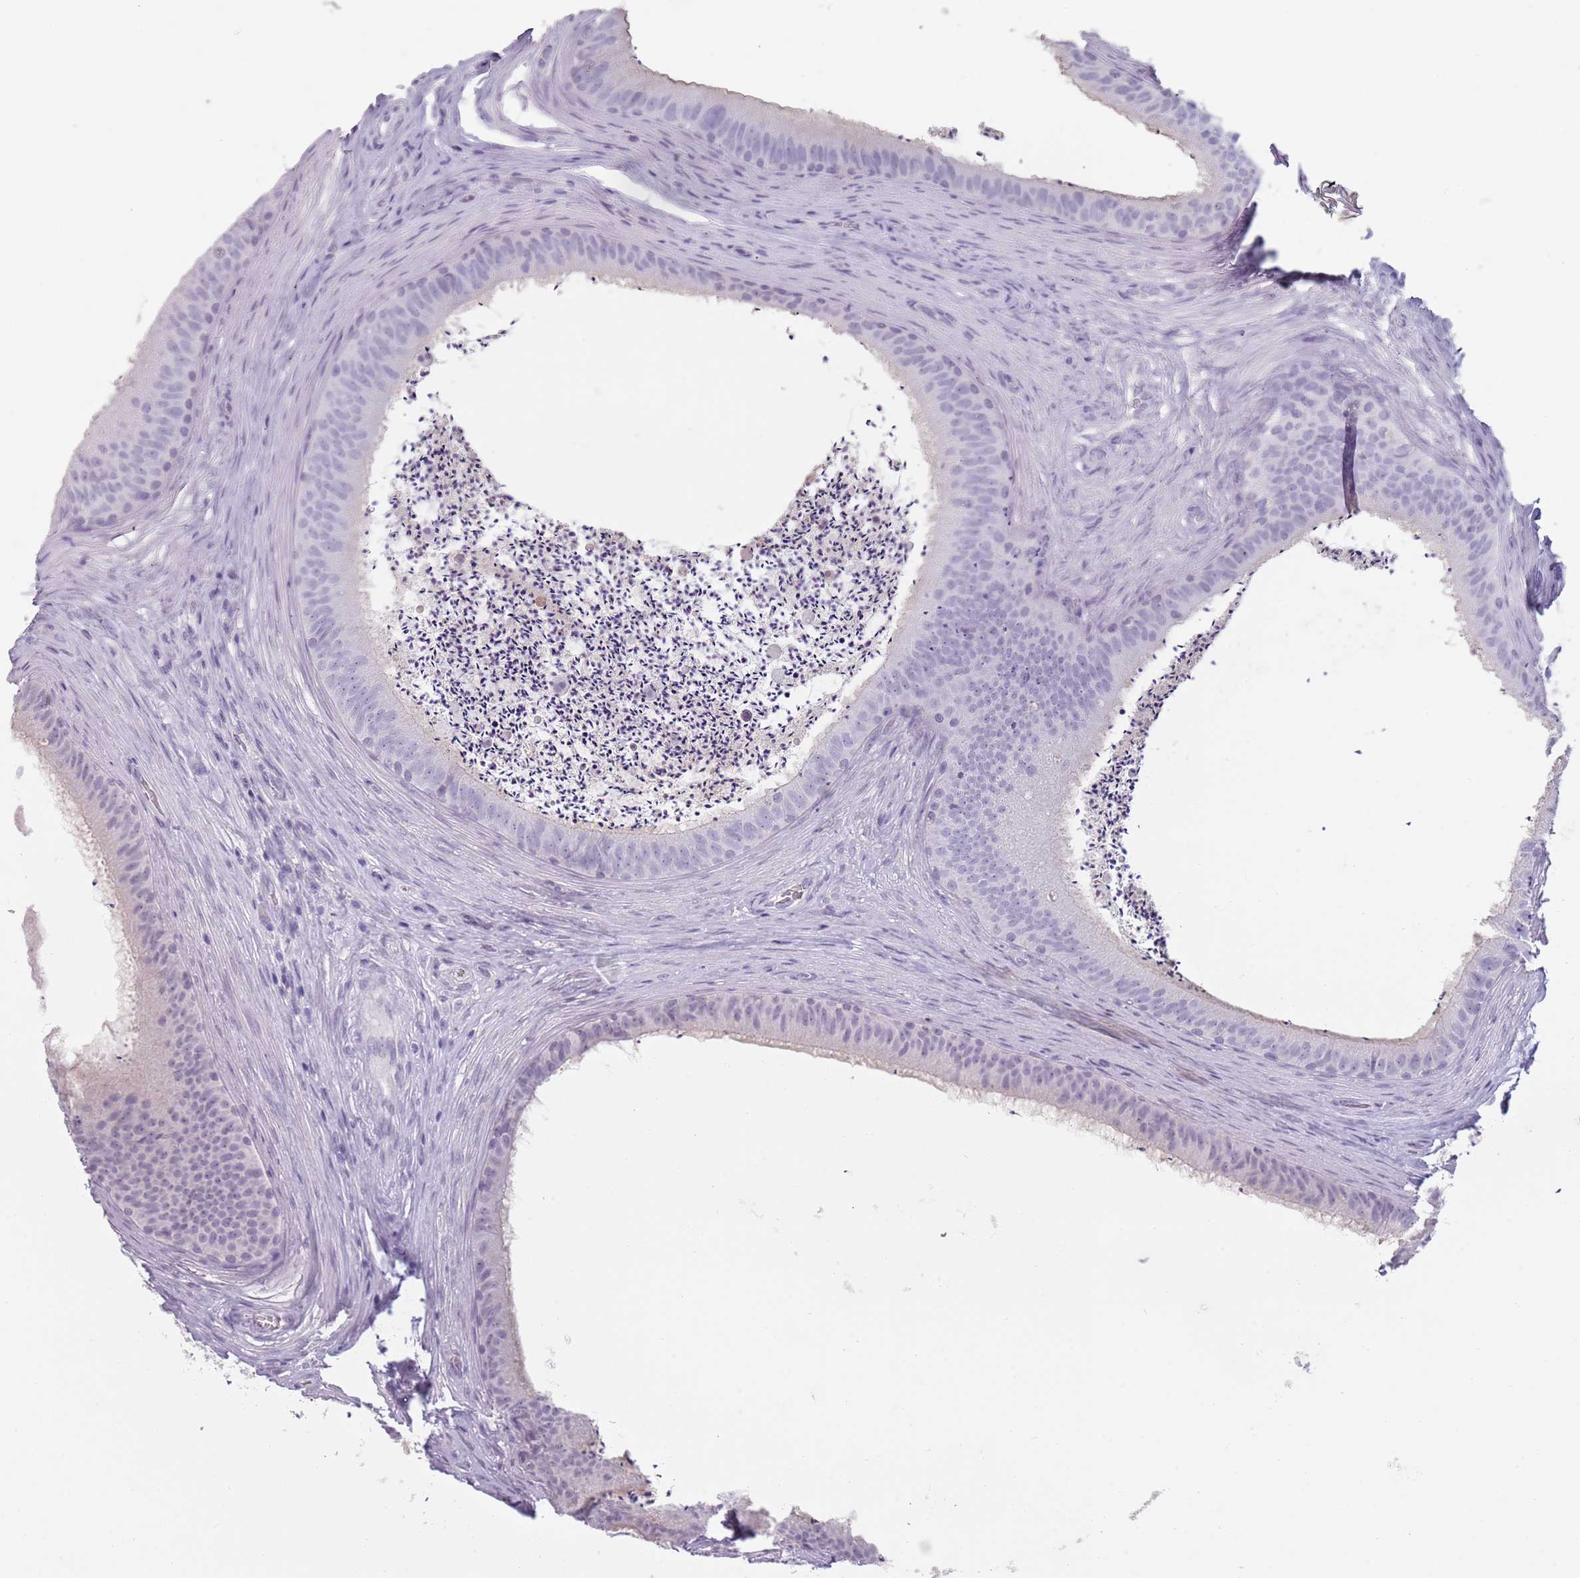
{"staining": {"intensity": "negative", "quantity": "none", "location": "none"}, "tissue": "epididymis", "cell_type": "Glandular cells", "image_type": "normal", "snomed": [{"axis": "morphology", "description": "Normal tissue, NOS"}, {"axis": "topography", "description": "Testis"}, {"axis": "topography", "description": "Epididymis"}], "caption": "Protein analysis of benign epididymis demonstrates no significant positivity in glandular cells. (Brightfield microscopy of DAB immunohistochemistry (IHC) at high magnification).", "gene": "PIEZO1", "patient": {"sex": "male", "age": 41}}